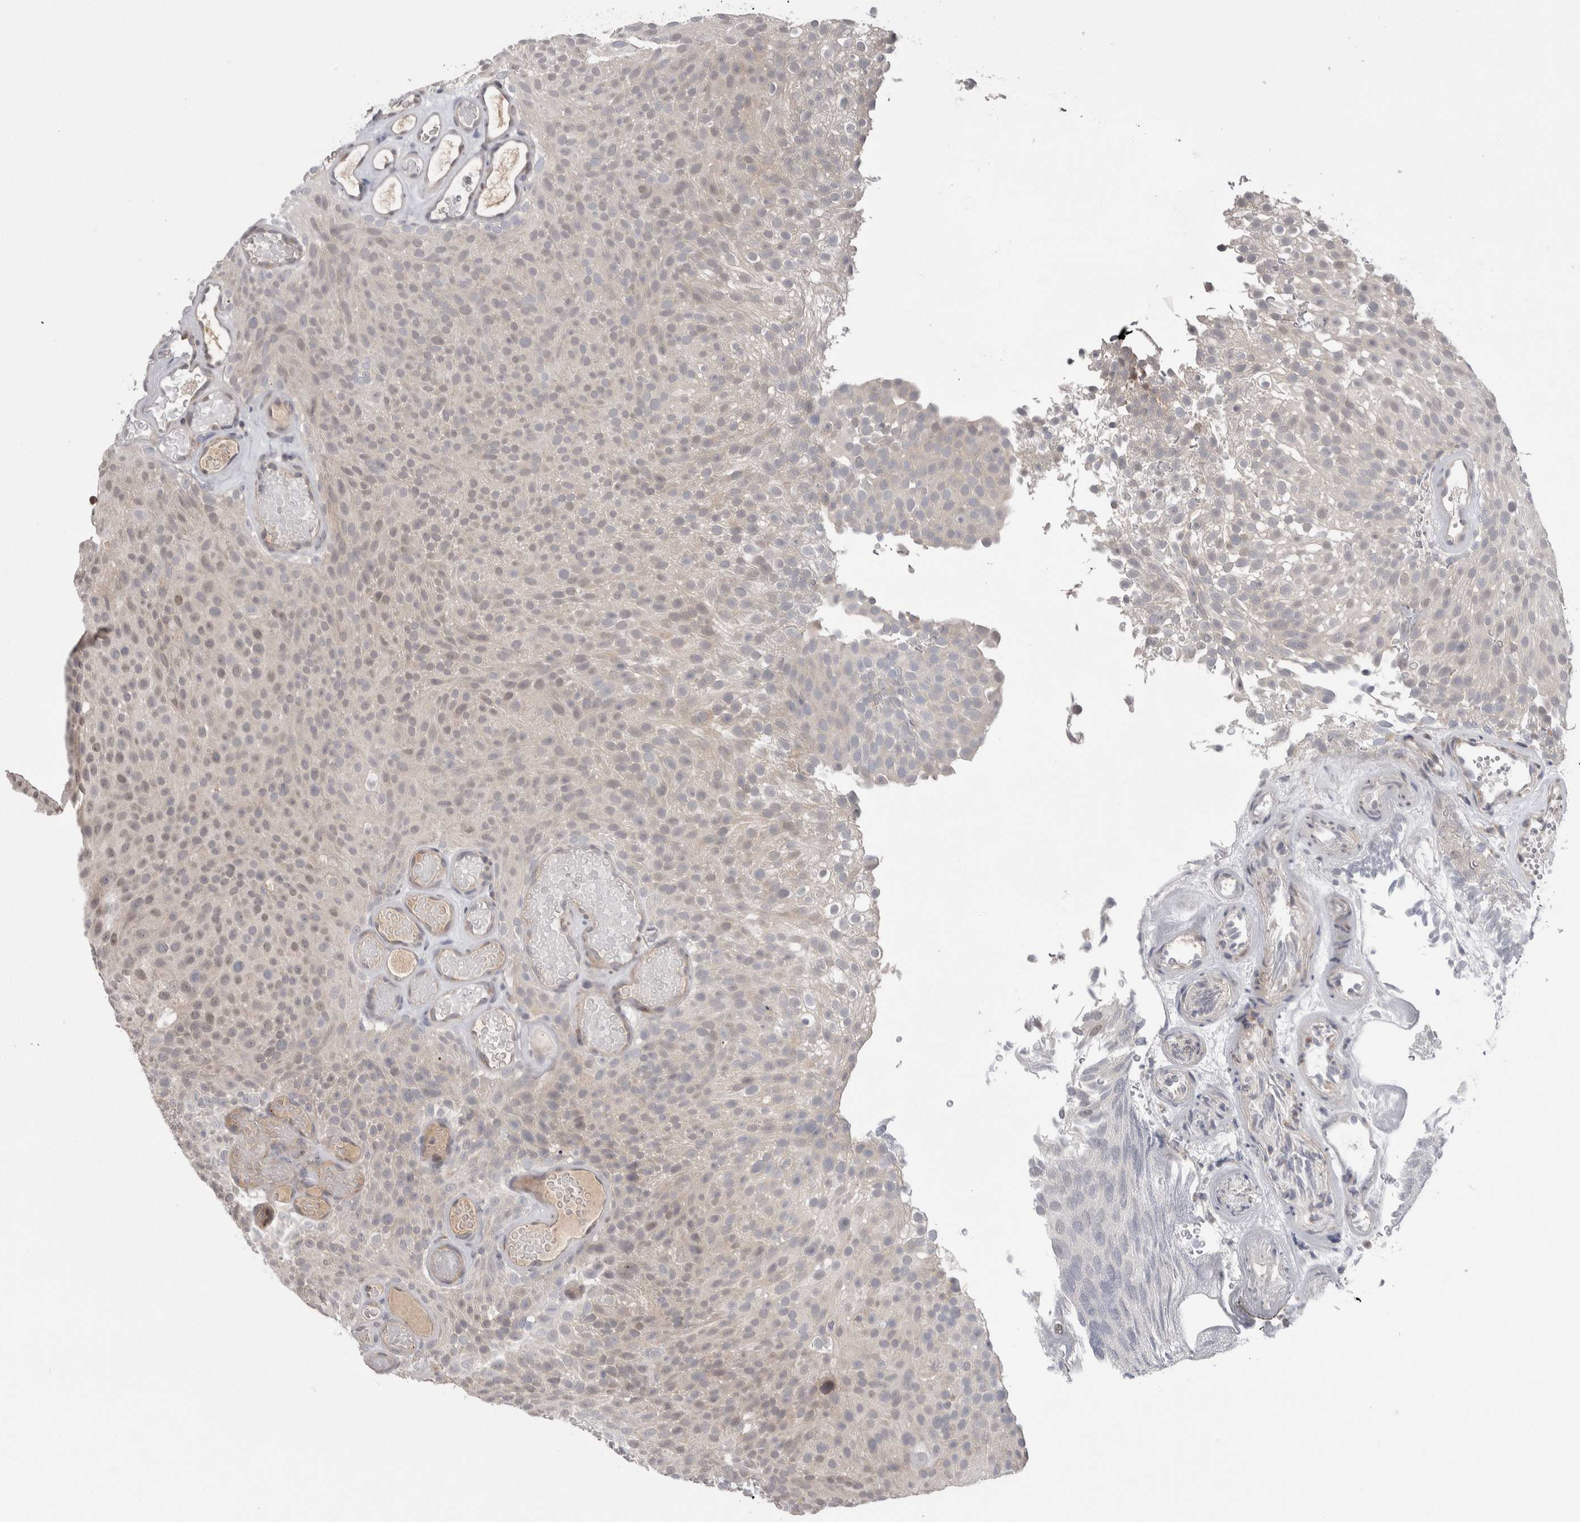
{"staining": {"intensity": "weak", "quantity": "<25%", "location": "nuclear"}, "tissue": "urothelial cancer", "cell_type": "Tumor cells", "image_type": "cancer", "snomed": [{"axis": "morphology", "description": "Urothelial carcinoma, Low grade"}, {"axis": "topography", "description": "Urinary bladder"}], "caption": "Protein analysis of low-grade urothelial carcinoma displays no significant expression in tumor cells.", "gene": "CUL2", "patient": {"sex": "male", "age": 78}}